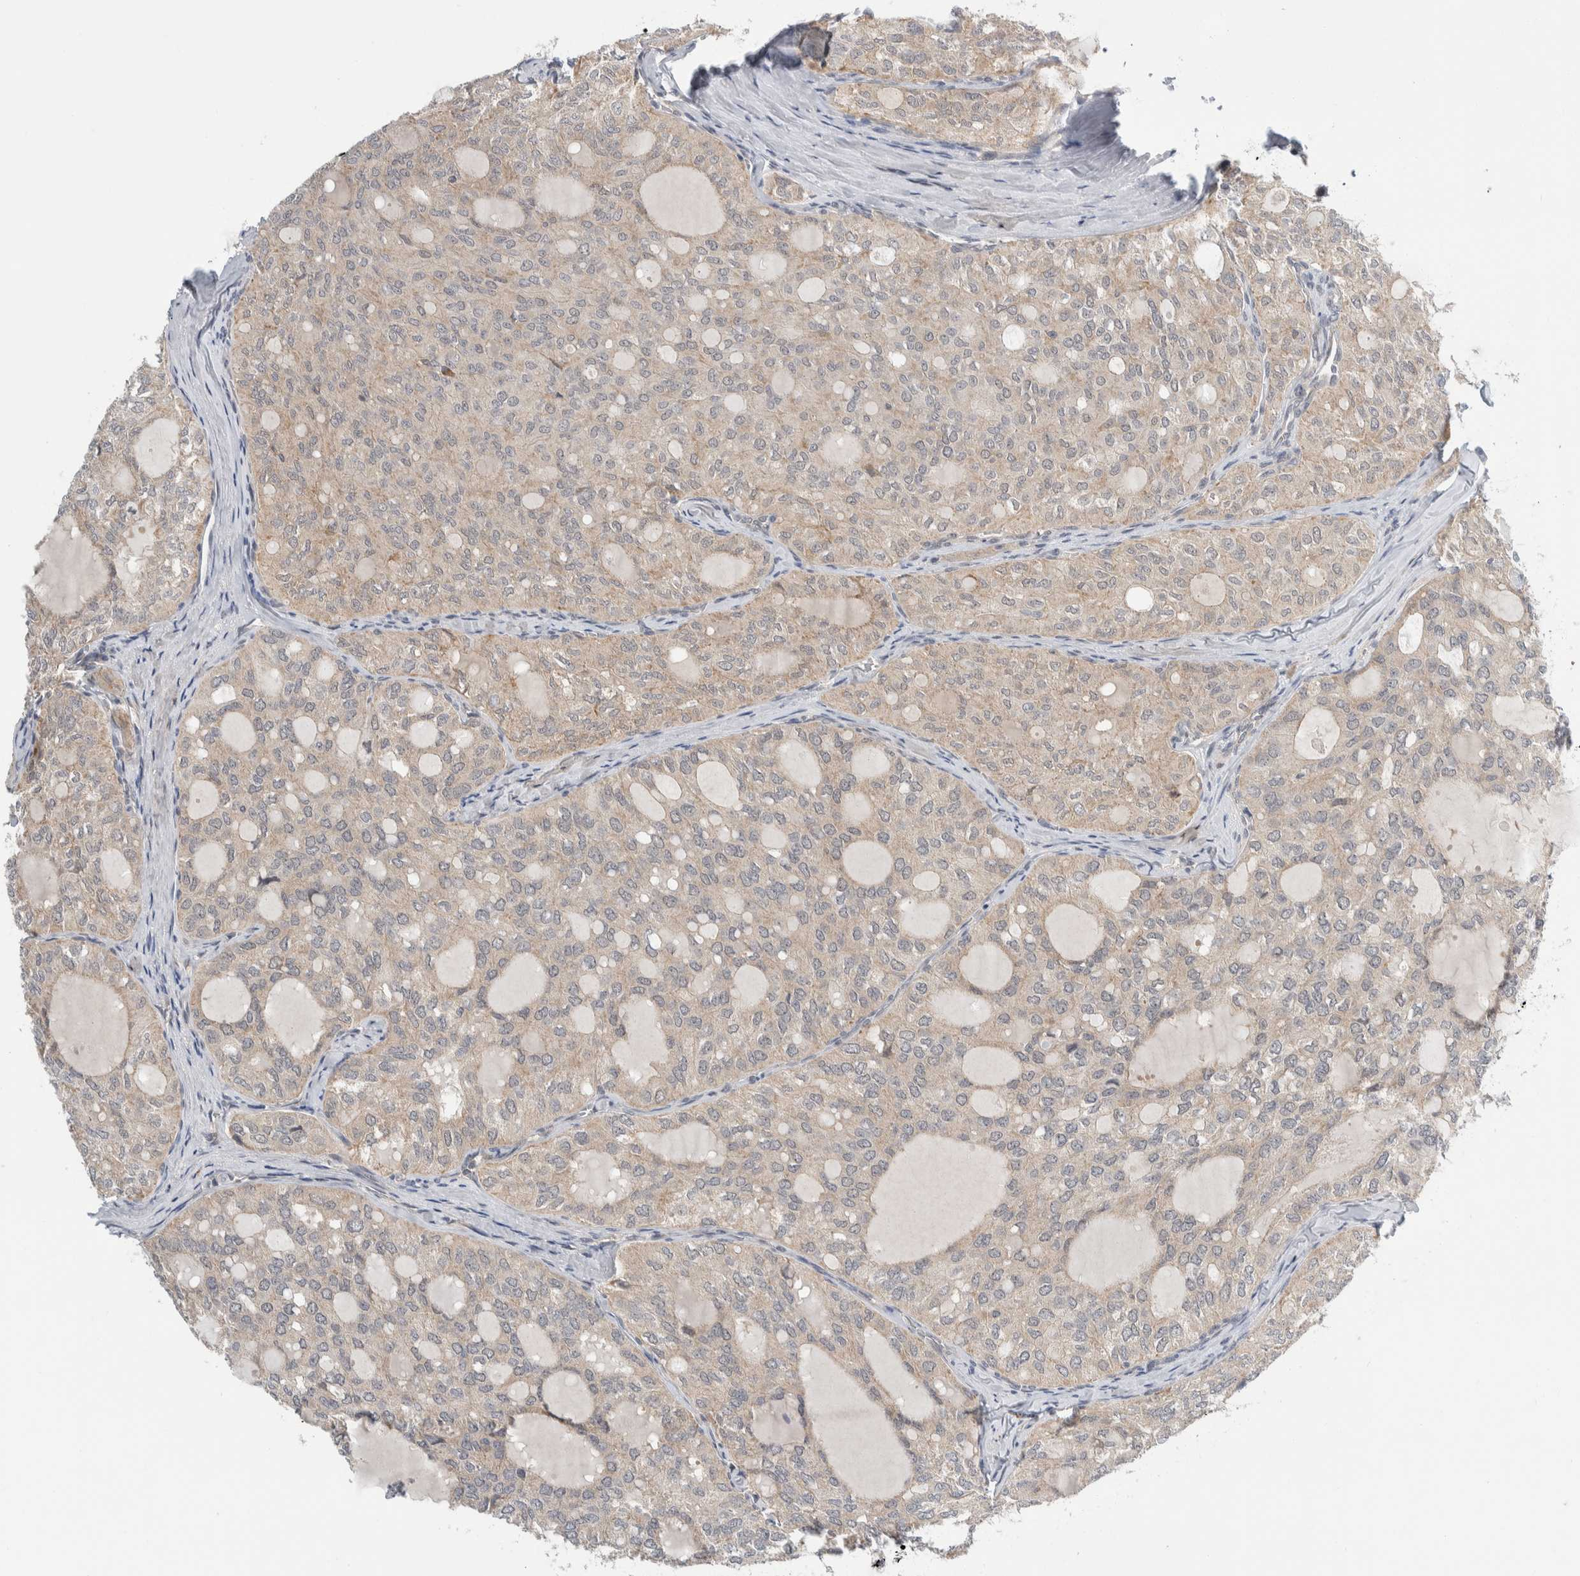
{"staining": {"intensity": "weak", "quantity": "25%-75%", "location": "cytoplasmic/membranous"}, "tissue": "thyroid cancer", "cell_type": "Tumor cells", "image_type": "cancer", "snomed": [{"axis": "morphology", "description": "Follicular adenoma carcinoma, NOS"}, {"axis": "topography", "description": "Thyroid gland"}], "caption": "Thyroid cancer stained for a protein demonstrates weak cytoplasmic/membranous positivity in tumor cells.", "gene": "SHPK", "patient": {"sex": "male", "age": 75}}